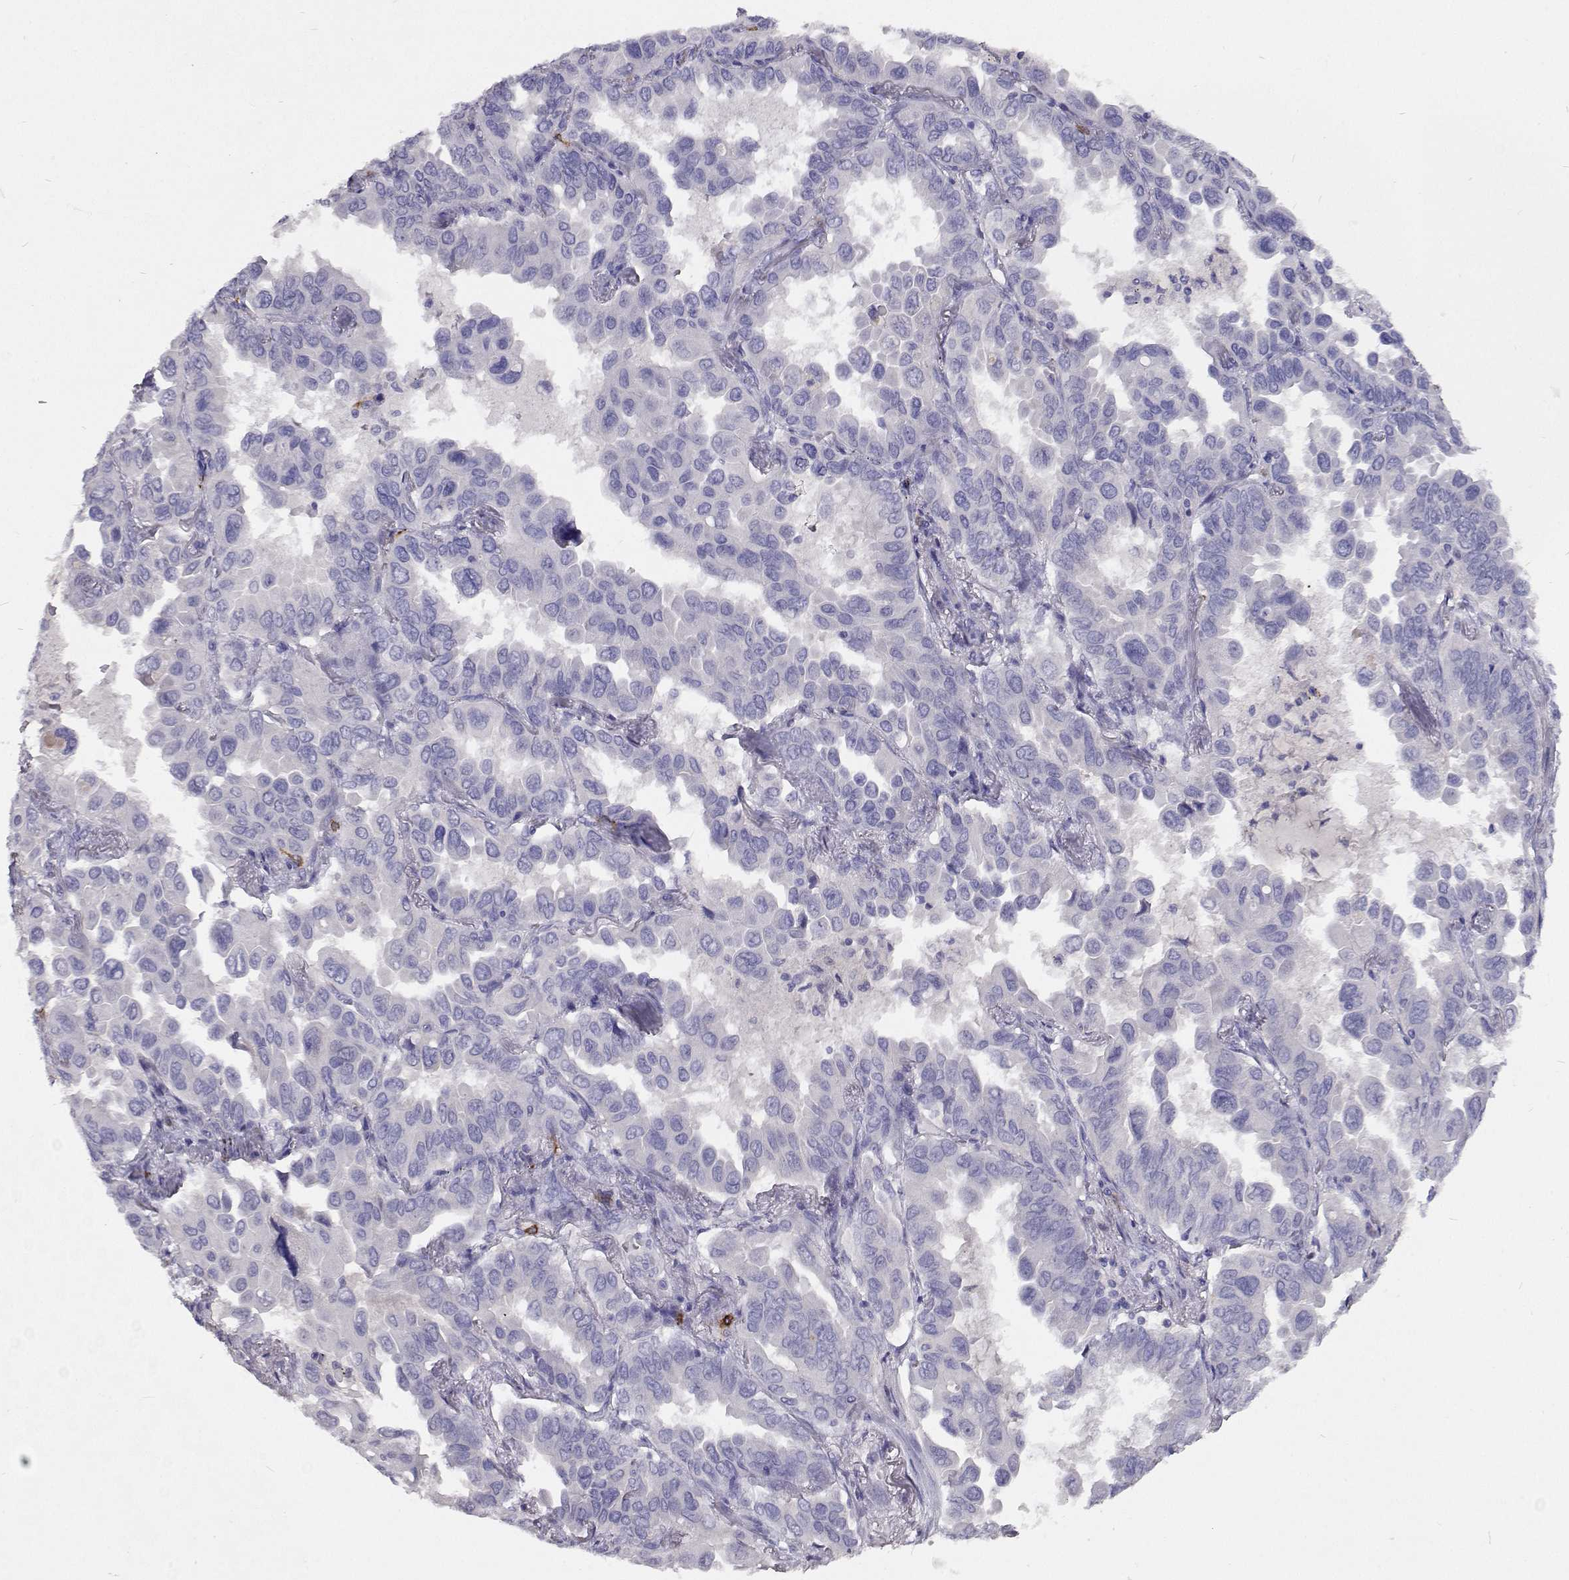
{"staining": {"intensity": "negative", "quantity": "none", "location": "none"}, "tissue": "lung cancer", "cell_type": "Tumor cells", "image_type": "cancer", "snomed": [{"axis": "morphology", "description": "Adenocarcinoma, NOS"}, {"axis": "topography", "description": "Lung"}], "caption": "This is a histopathology image of IHC staining of adenocarcinoma (lung), which shows no positivity in tumor cells.", "gene": "CFAP44", "patient": {"sex": "male", "age": 64}}